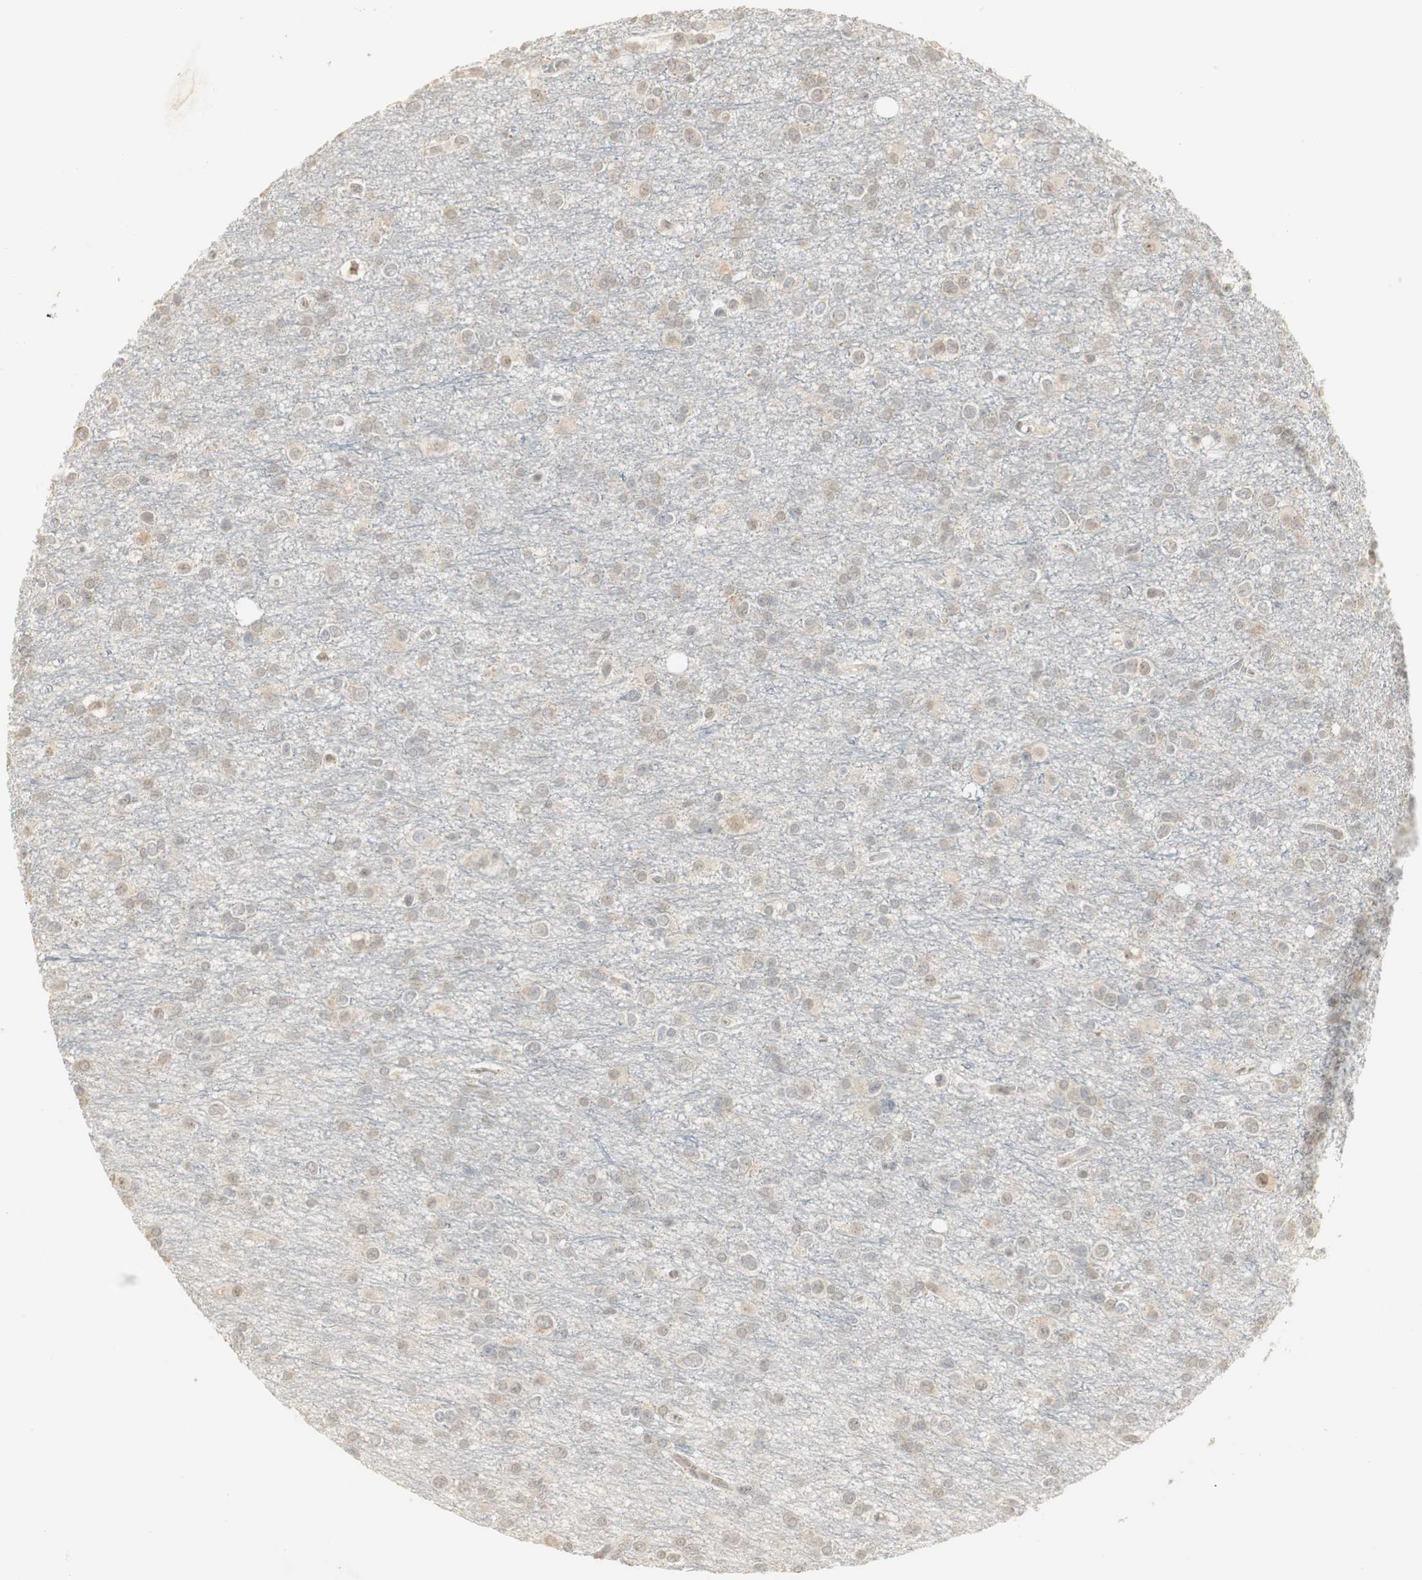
{"staining": {"intensity": "weak", "quantity": "25%-75%", "location": "cytoplasmic/membranous"}, "tissue": "glioma", "cell_type": "Tumor cells", "image_type": "cancer", "snomed": [{"axis": "morphology", "description": "Glioma, malignant, Low grade"}, {"axis": "topography", "description": "Brain"}], "caption": "Glioma stained with immunohistochemistry demonstrates weak cytoplasmic/membranous staining in approximately 25%-75% of tumor cells.", "gene": "ELOA", "patient": {"sex": "male", "age": 42}}